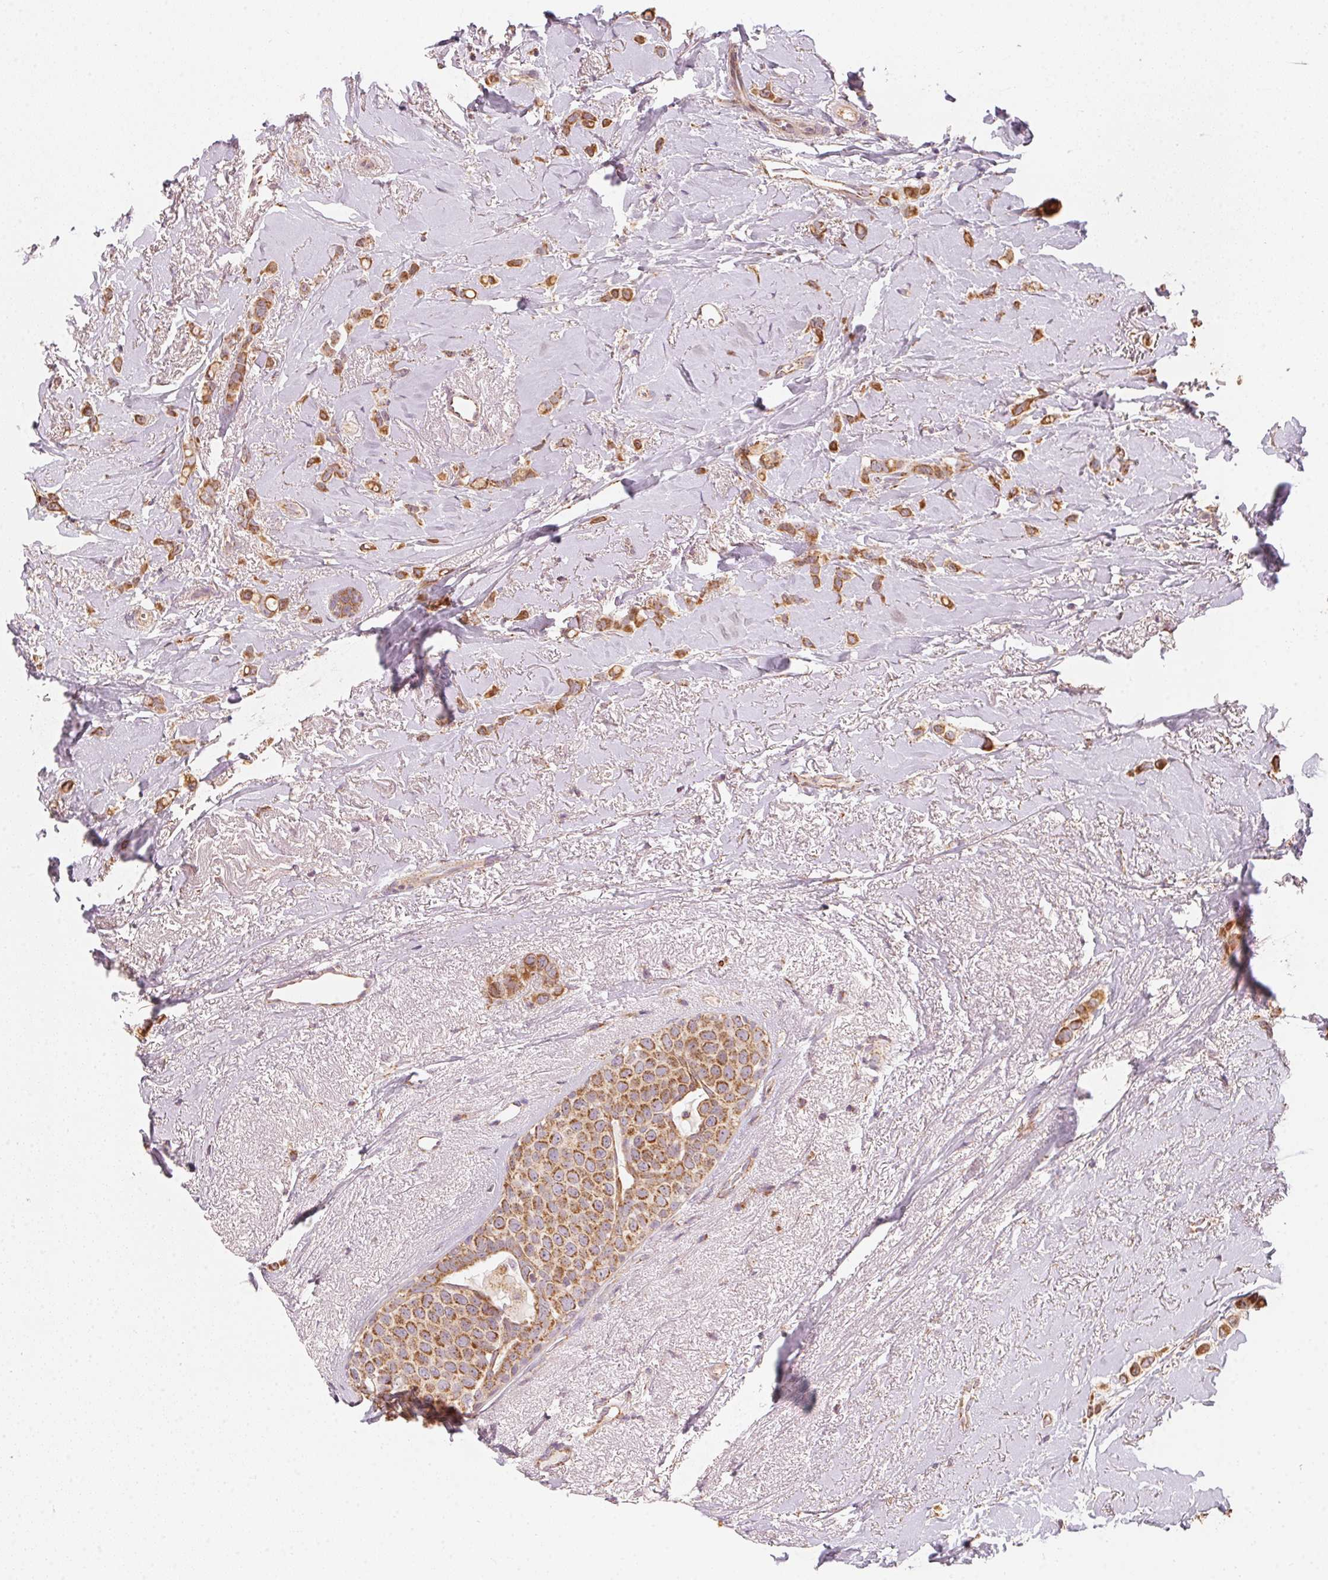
{"staining": {"intensity": "moderate", "quantity": ">75%", "location": "cytoplasmic/membranous"}, "tissue": "breast cancer", "cell_type": "Tumor cells", "image_type": "cancer", "snomed": [{"axis": "morphology", "description": "Lobular carcinoma"}, {"axis": "topography", "description": "Breast"}], "caption": "Moderate cytoplasmic/membranous expression for a protein is seen in about >75% of tumor cells of lobular carcinoma (breast) using immunohistochemistry (IHC).", "gene": "MATCAP1", "patient": {"sex": "female", "age": 66}}